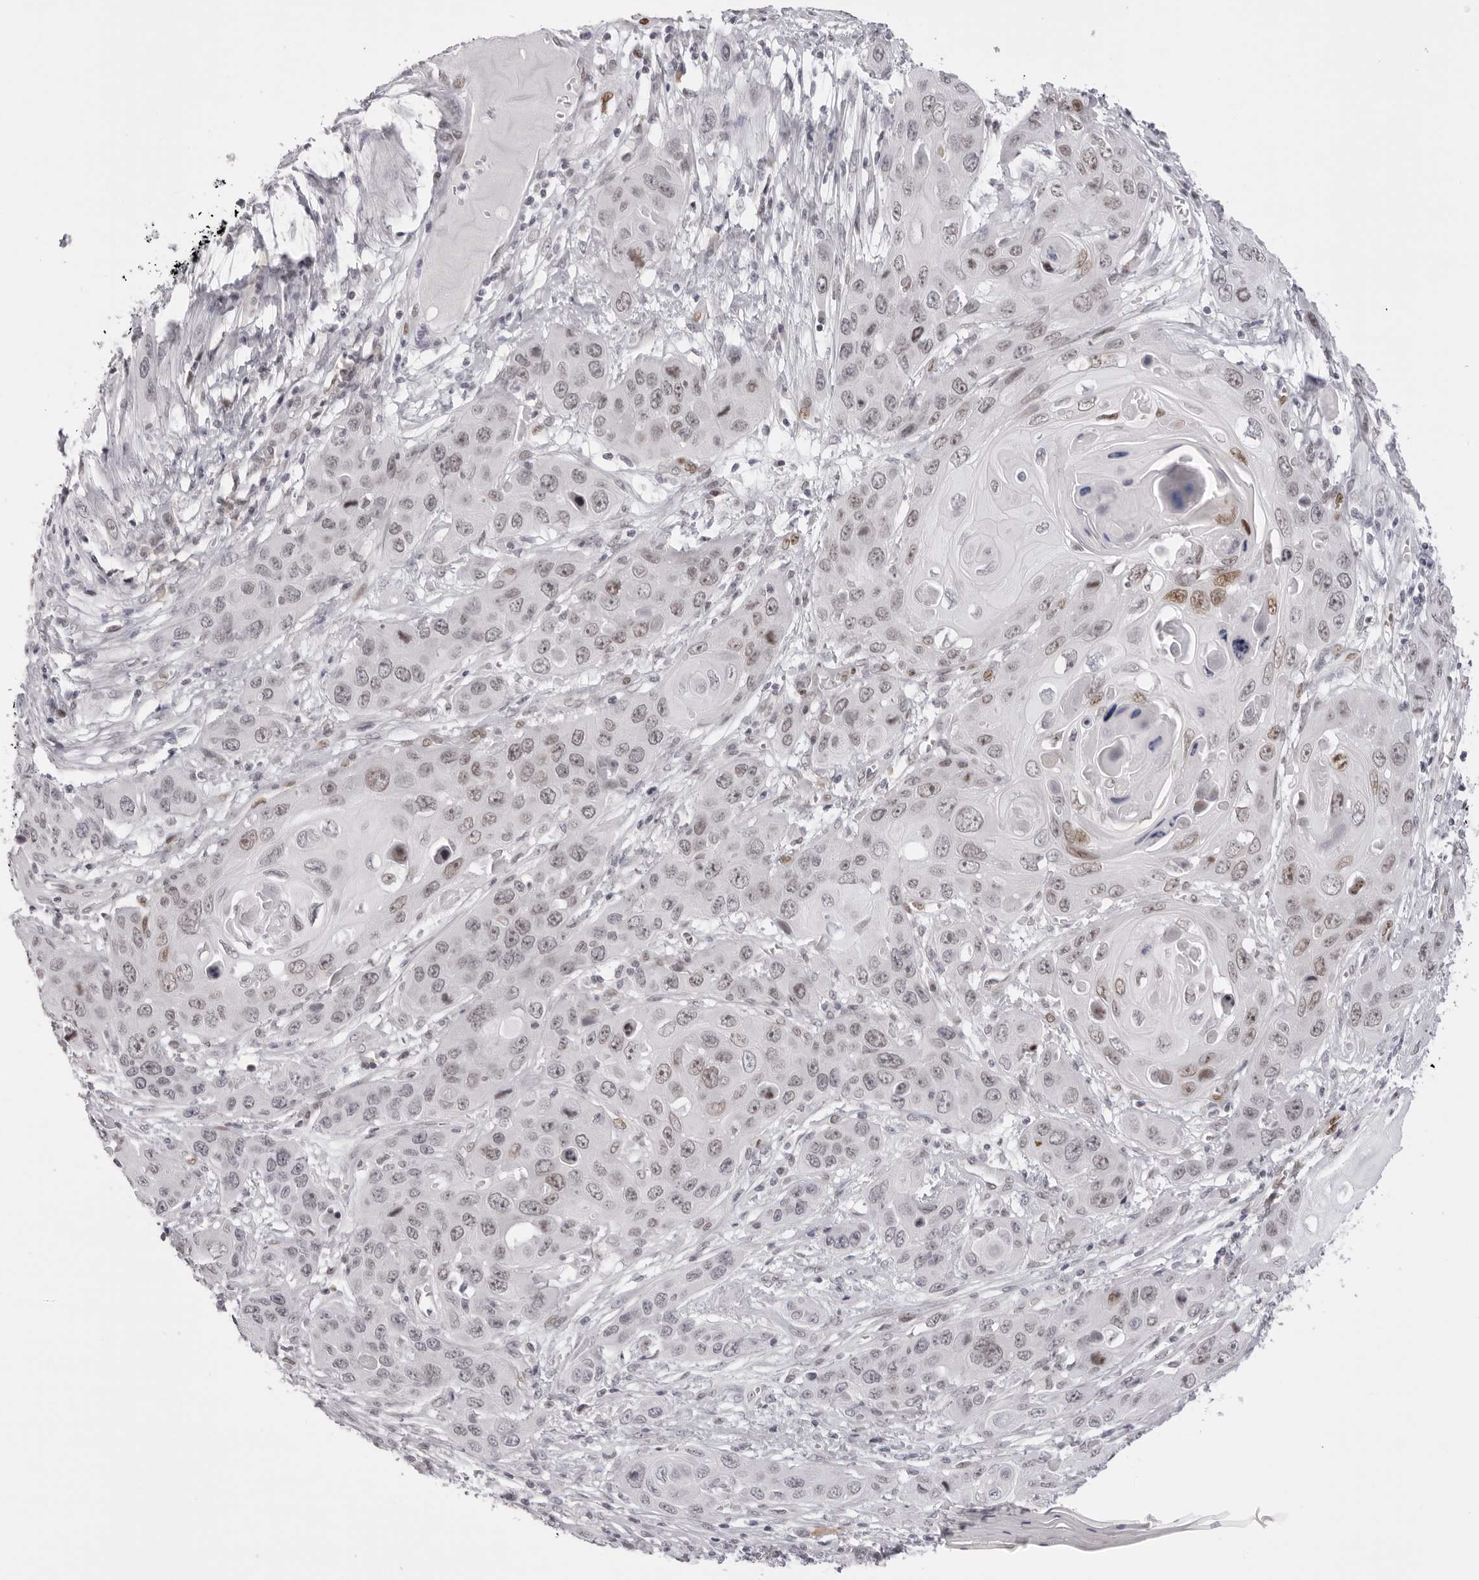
{"staining": {"intensity": "weak", "quantity": "25%-75%", "location": "nuclear"}, "tissue": "skin cancer", "cell_type": "Tumor cells", "image_type": "cancer", "snomed": [{"axis": "morphology", "description": "Squamous cell carcinoma, NOS"}, {"axis": "topography", "description": "Skin"}], "caption": "Squamous cell carcinoma (skin) was stained to show a protein in brown. There is low levels of weak nuclear staining in about 25%-75% of tumor cells.", "gene": "MAFK", "patient": {"sex": "male", "age": 55}}